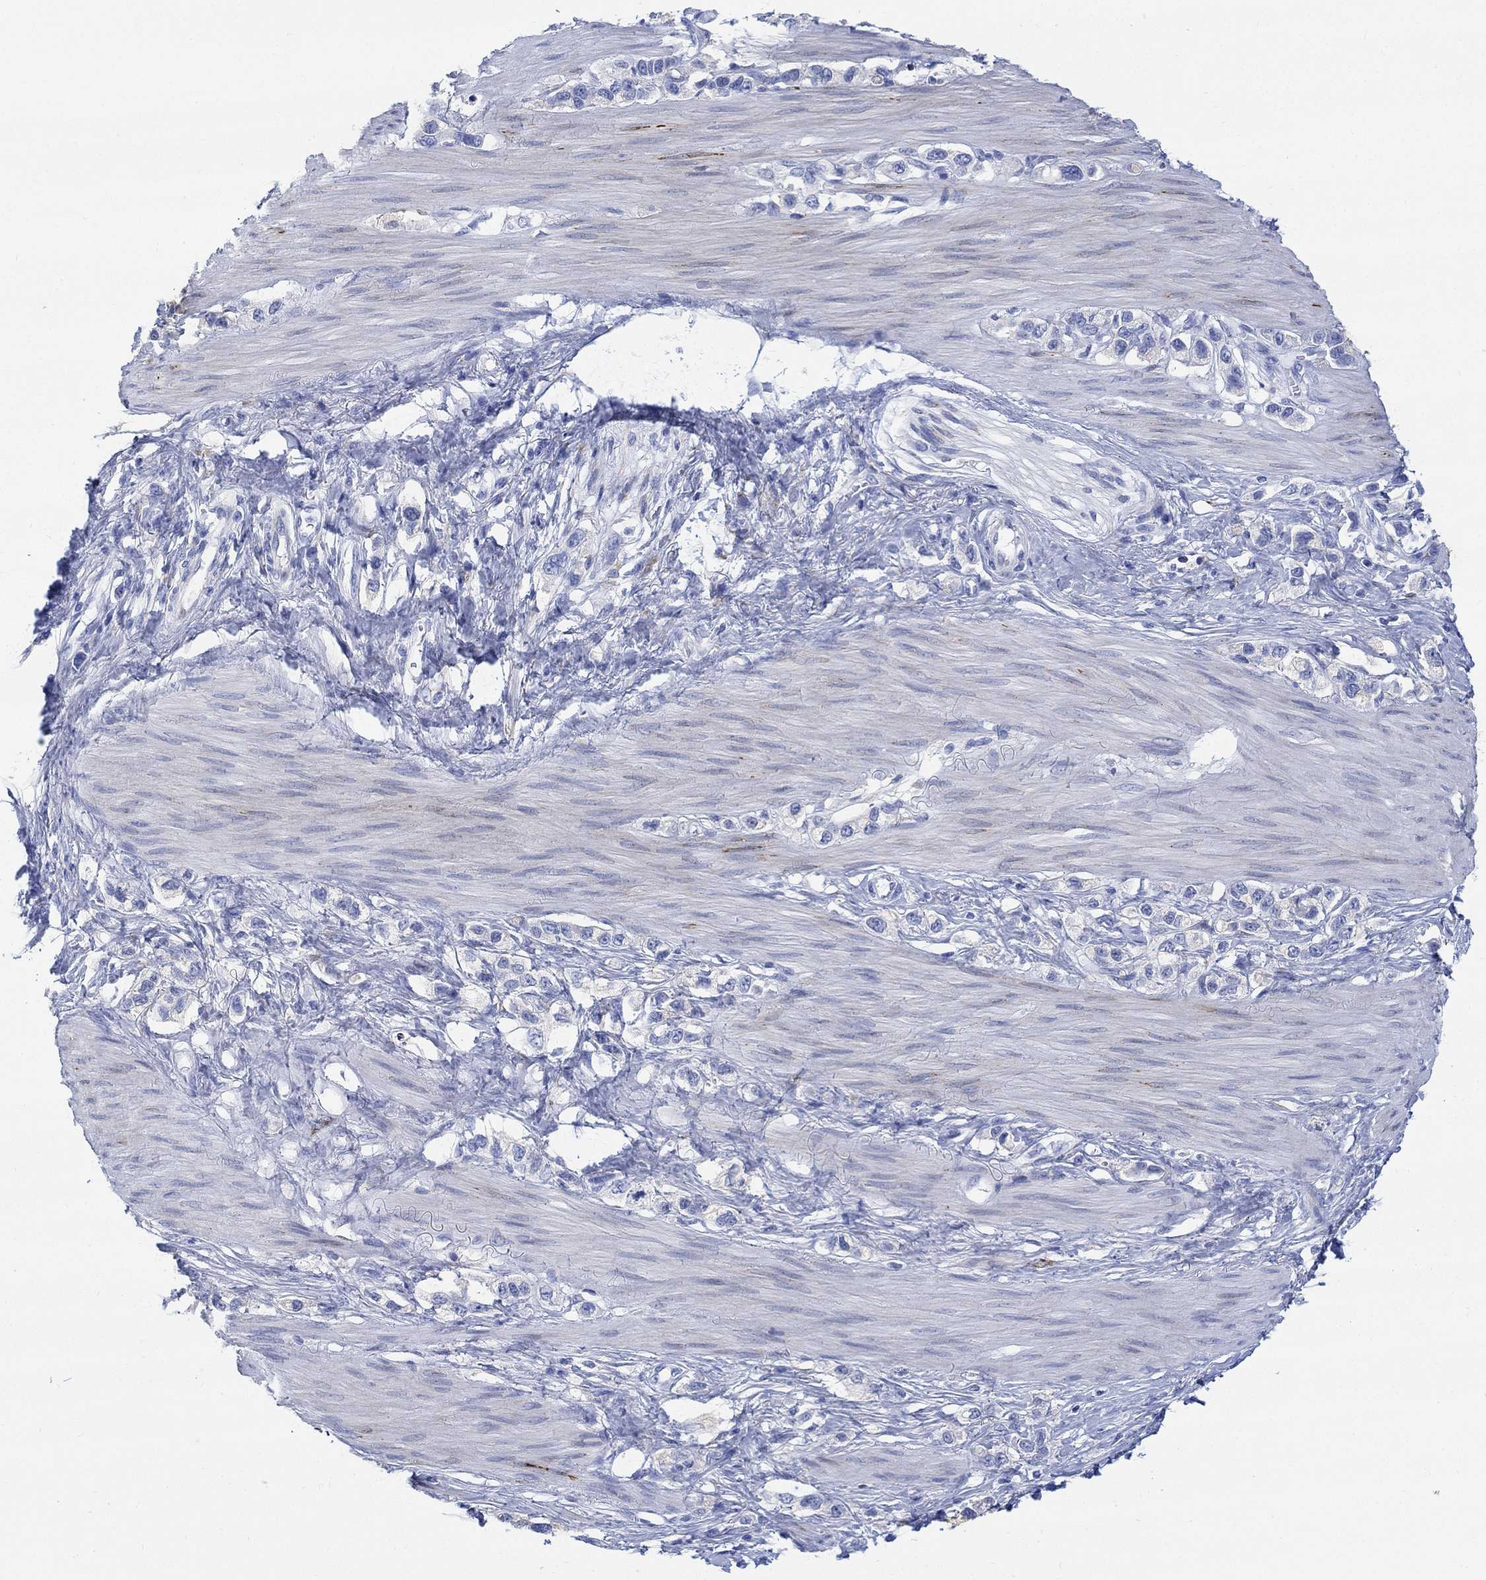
{"staining": {"intensity": "negative", "quantity": "none", "location": "none"}, "tissue": "stomach cancer", "cell_type": "Tumor cells", "image_type": "cancer", "snomed": [{"axis": "morphology", "description": "Normal tissue, NOS"}, {"axis": "morphology", "description": "Adenocarcinoma, NOS"}, {"axis": "morphology", "description": "Adenocarcinoma, High grade"}, {"axis": "topography", "description": "Stomach, upper"}, {"axis": "topography", "description": "Stomach"}], "caption": "Image shows no protein staining in tumor cells of stomach cancer (high-grade adenocarcinoma) tissue.", "gene": "MYL1", "patient": {"sex": "female", "age": 65}}